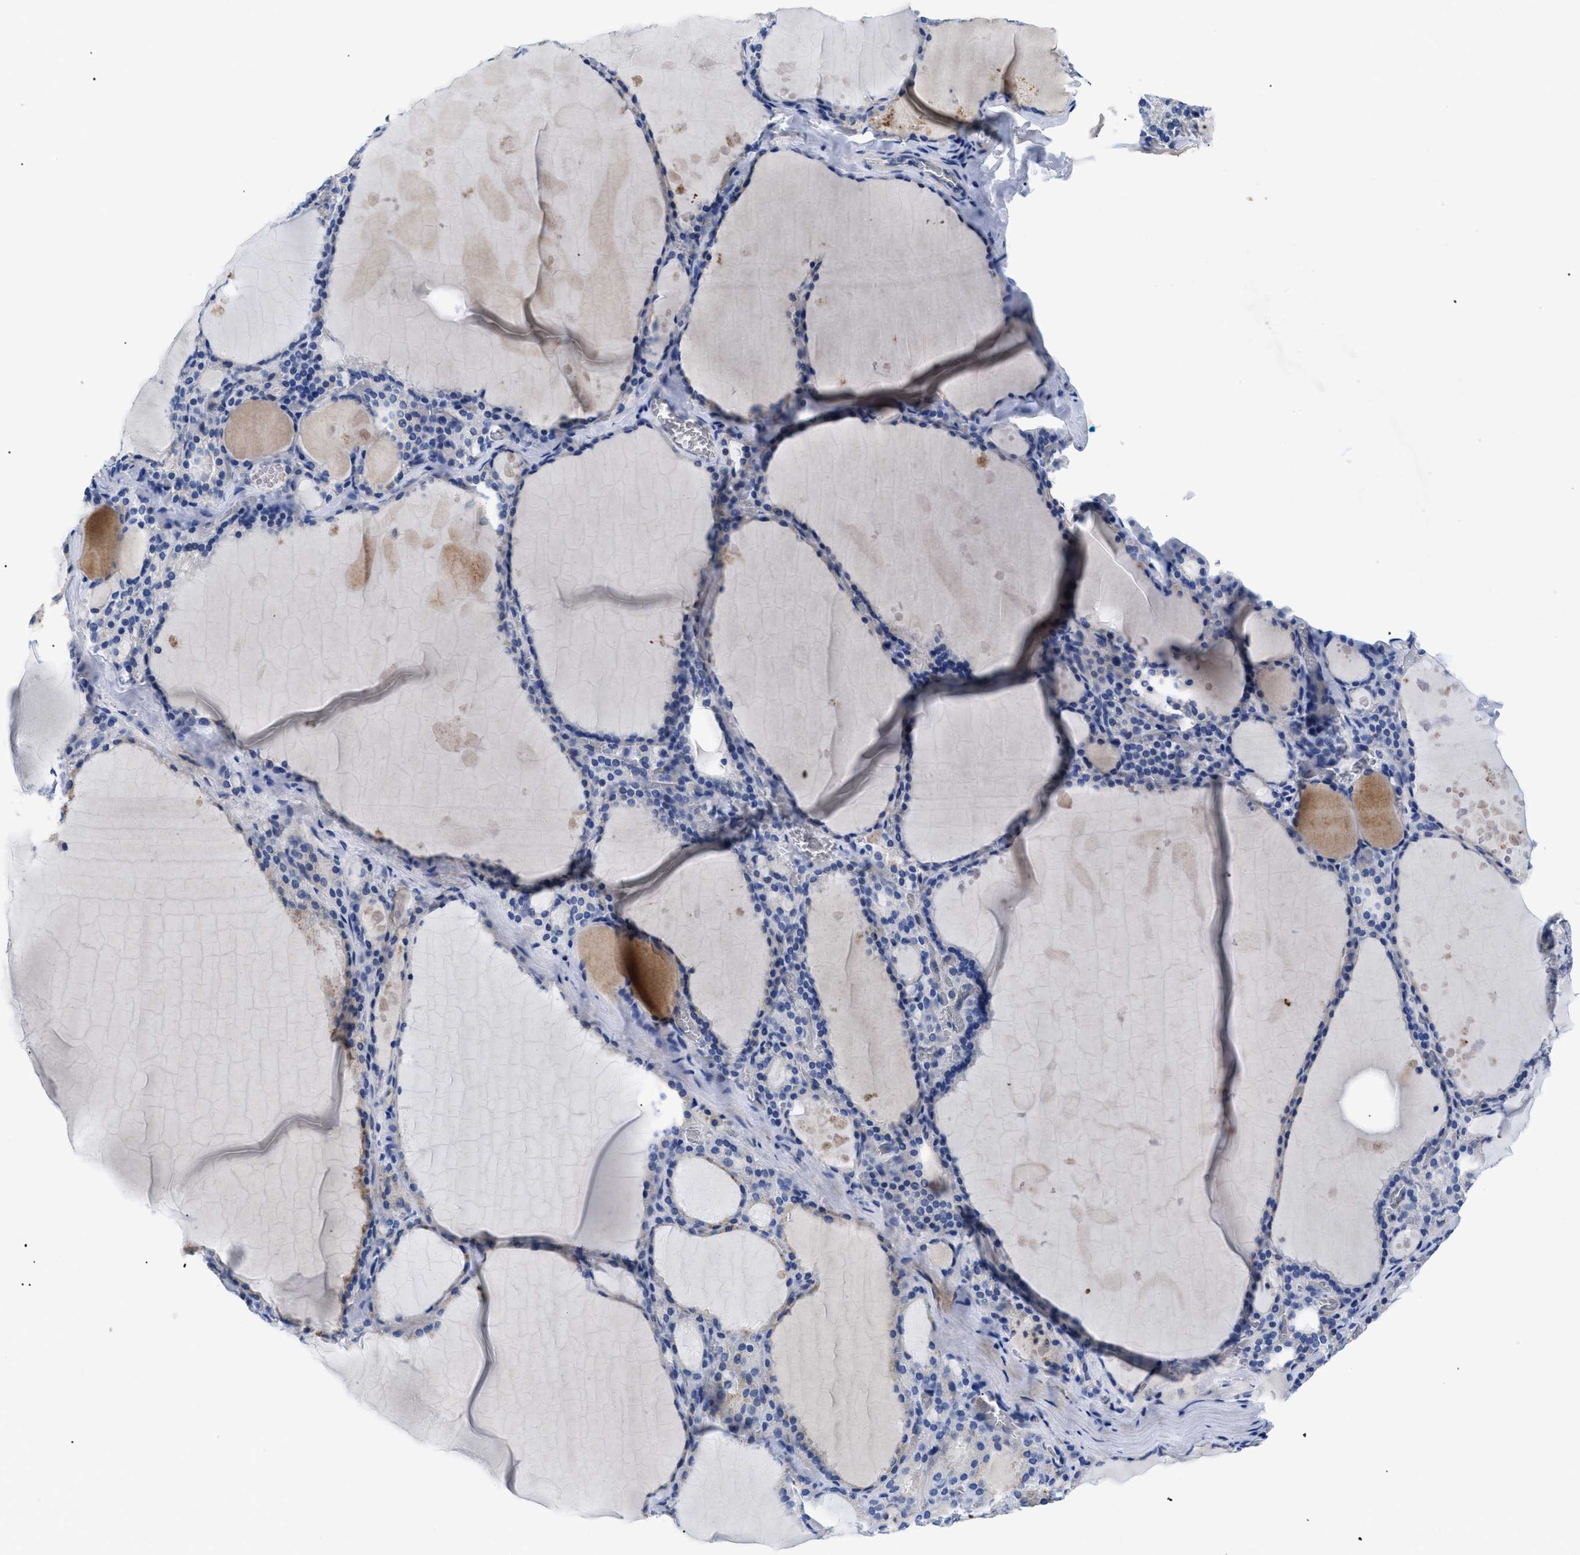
{"staining": {"intensity": "negative", "quantity": "none", "location": "none"}, "tissue": "thyroid gland", "cell_type": "Glandular cells", "image_type": "normal", "snomed": [{"axis": "morphology", "description": "Normal tissue, NOS"}, {"axis": "topography", "description": "Thyroid gland"}], "caption": "Immunohistochemistry of normal thyroid gland shows no expression in glandular cells.", "gene": "TMEM68", "patient": {"sex": "male", "age": 56}}